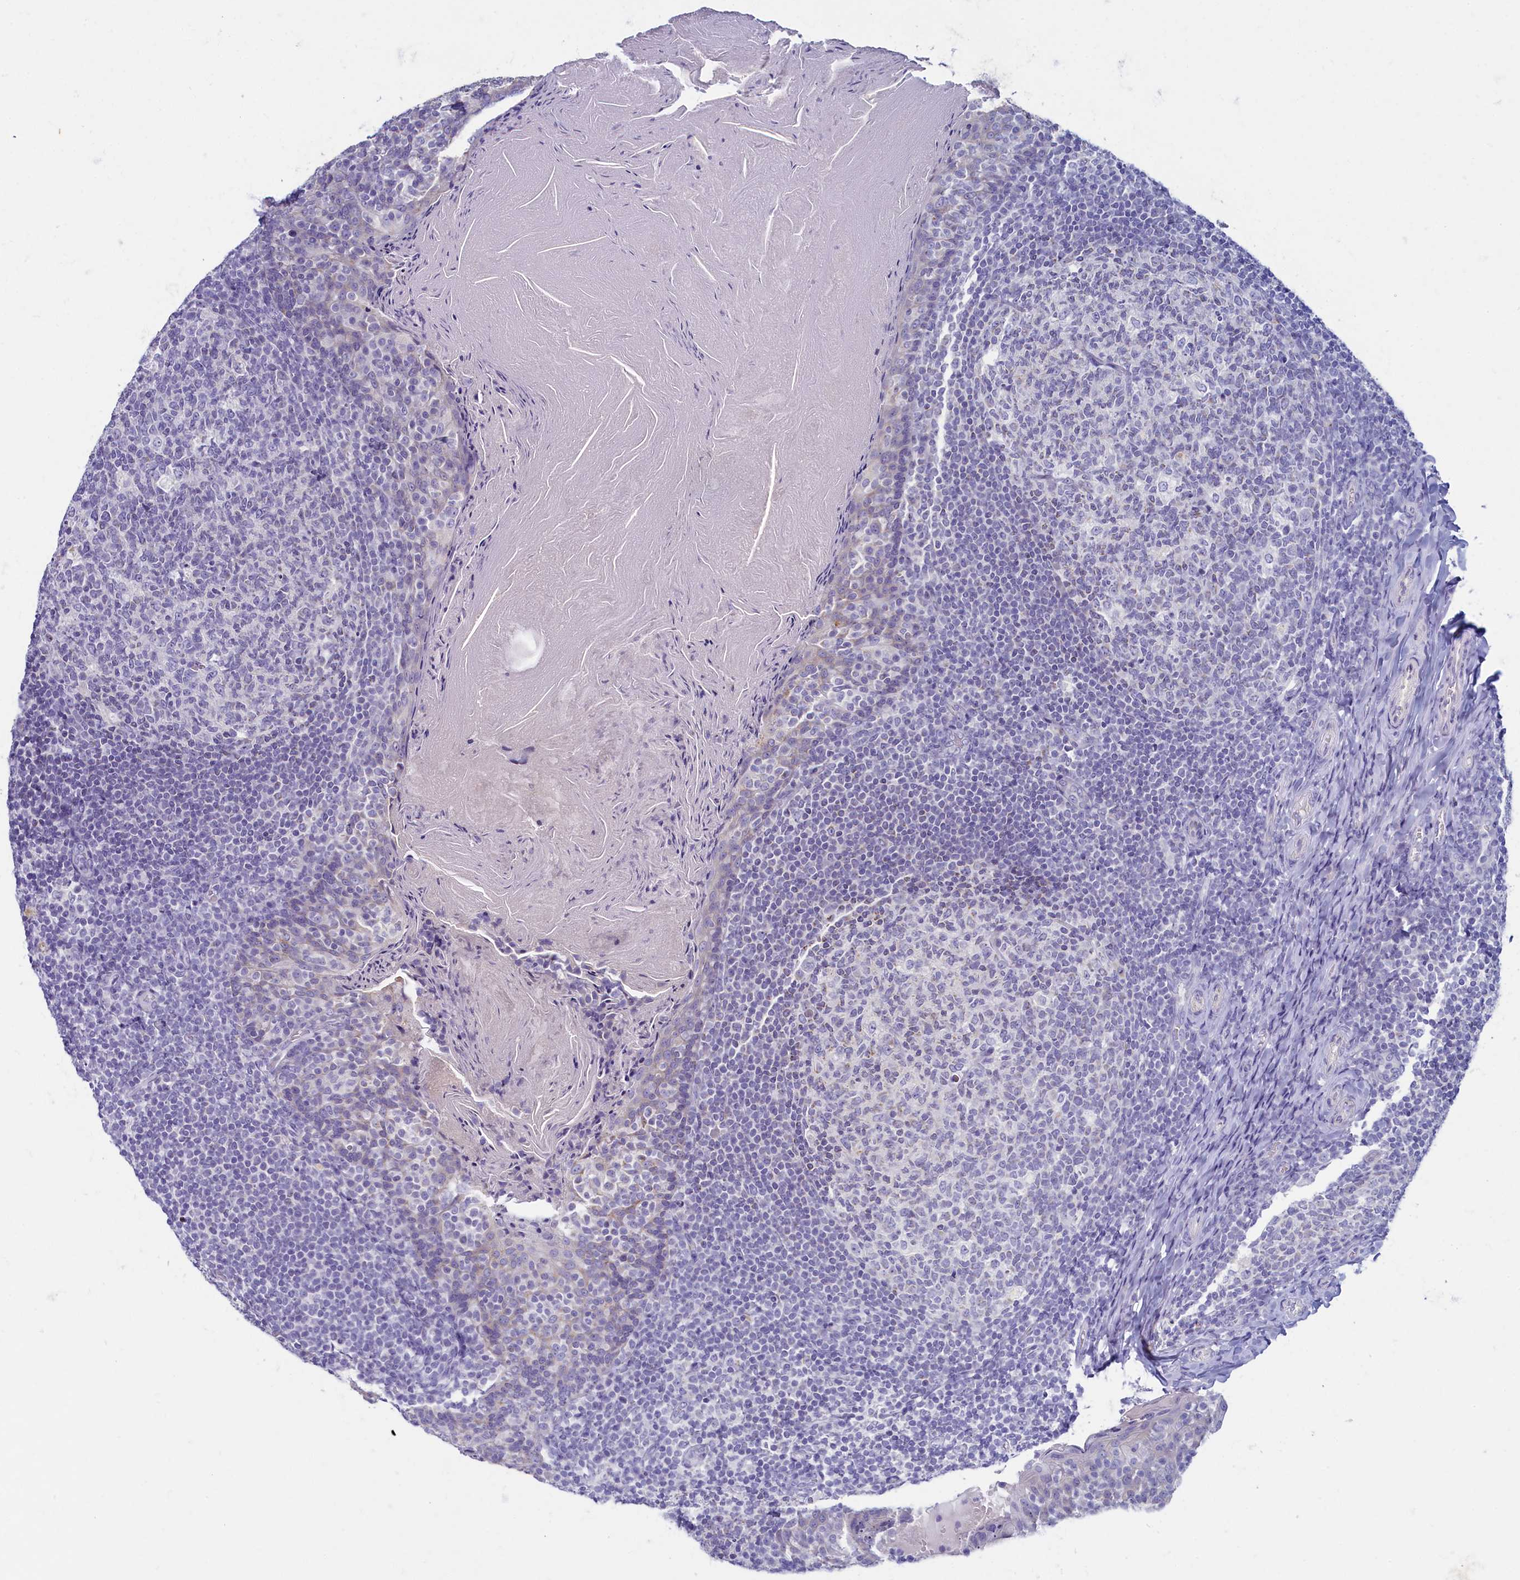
{"staining": {"intensity": "weak", "quantity": "<25%", "location": "cytoplasmic/membranous"}, "tissue": "tonsil", "cell_type": "Germinal center cells", "image_type": "normal", "snomed": [{"axis": "morphology", "description": "Normal tissue, NOS"}, {"axis": "topography", "description": "Tonsil"}], "caption": "Immunohistochemistry (IHC) histopathology image of unremarkable tonsil: tonsil stained with DAB reveals no significant protein expression in germinal center cells.", "gene": "OCIAD2", "patient": {"sex": "female", "age": 19}}